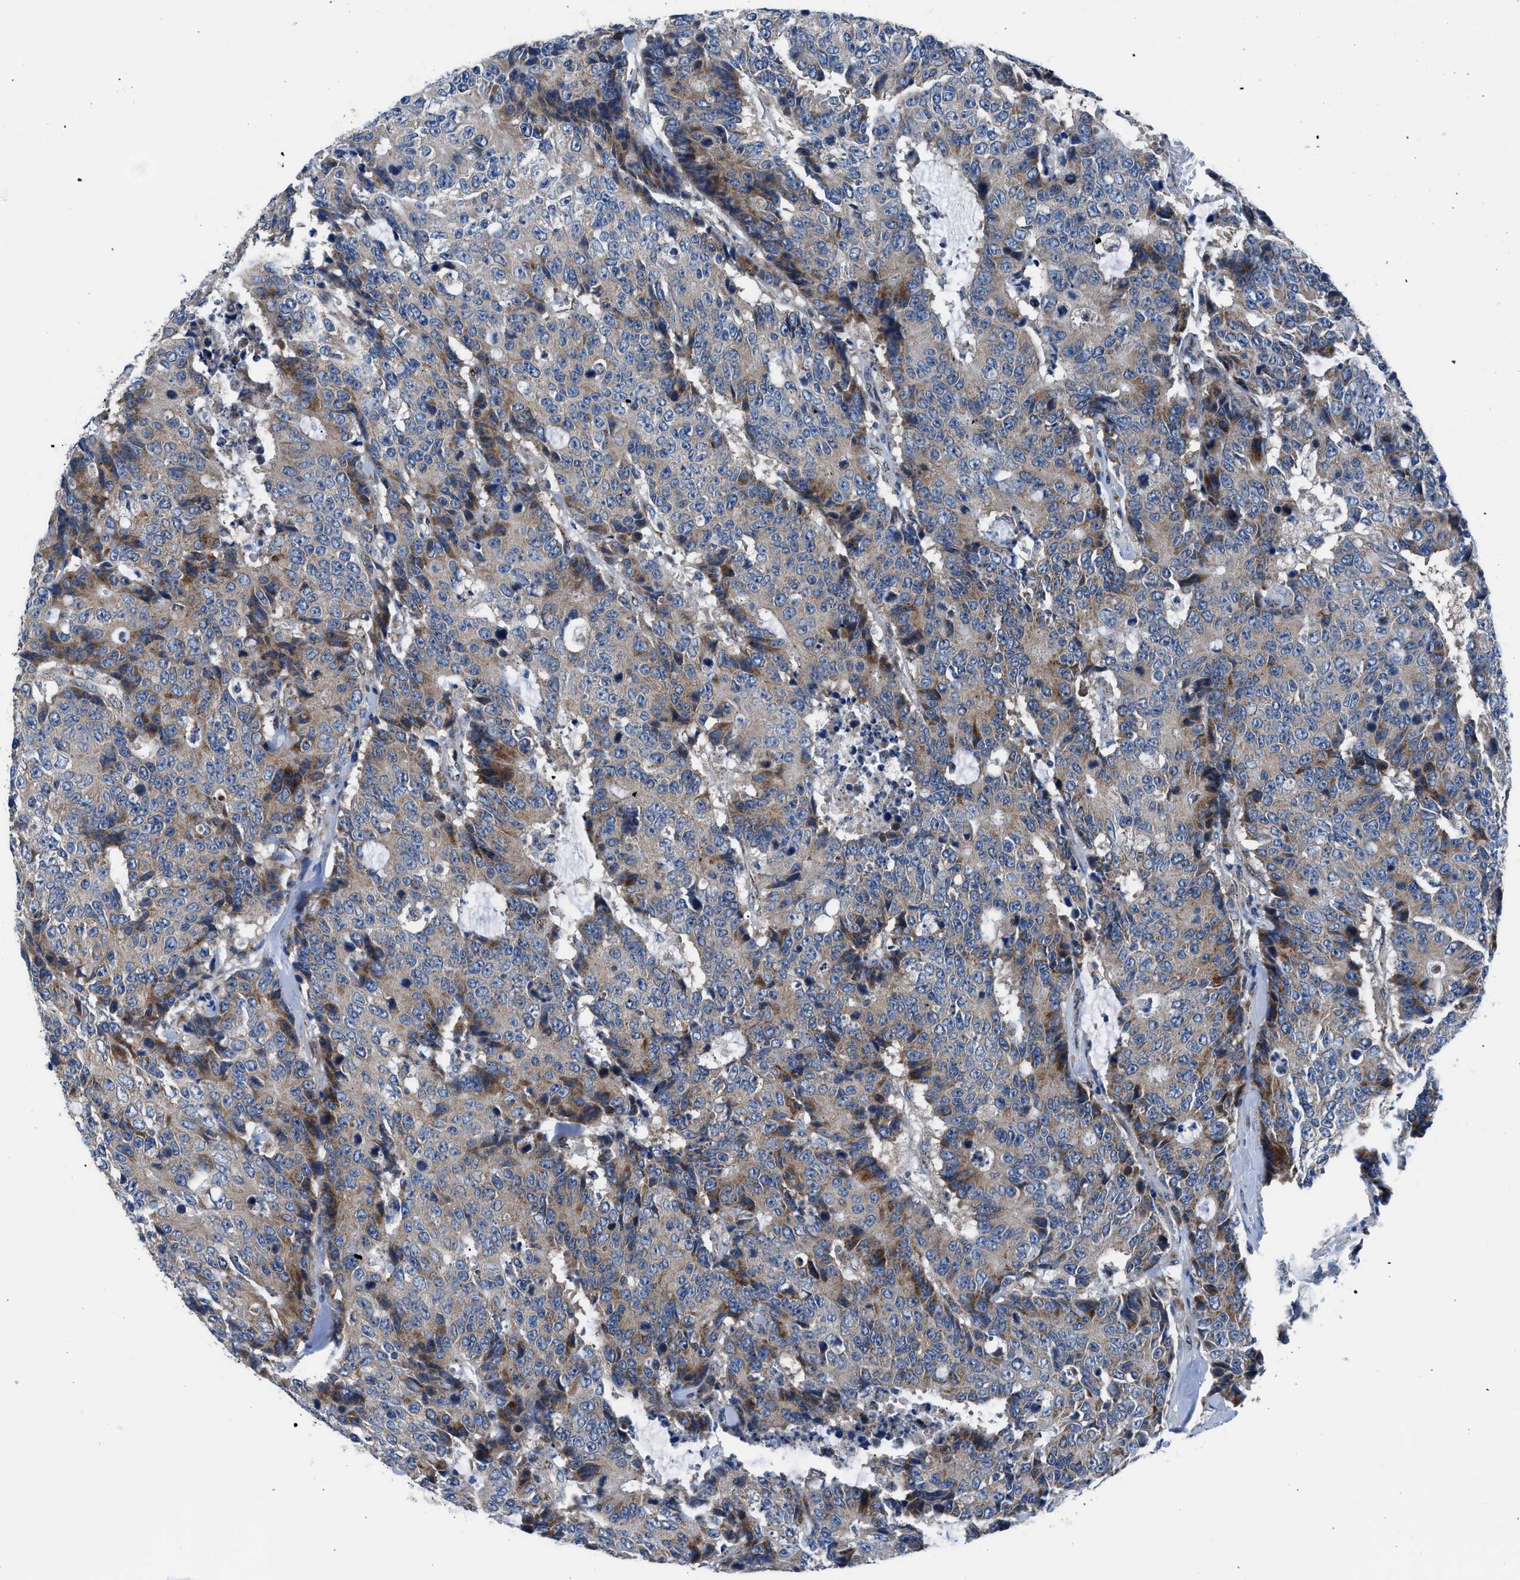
{"staining": {"intensity": "moderate", "quantity": "25%-75%", "location": "cytoplasmic/membranous"}, "tissue": "colorectal cancer", "cell_type": "Tumor cells", "image_type": "cancer", "snomed": [{"axis": "morphology", "description": "Adenocarcinoma, NOS"}, {"axis": "topography", "description": "Colon"}], "caption": "Adenocarcinoma (colorectal) stained with immunohistochemistry shows moderate cytoplasmic/membranous staining in approximately 25%-75% of tumor cells.", "gene": "LMO2", "patient": {"sex": "female", "age": 86}}